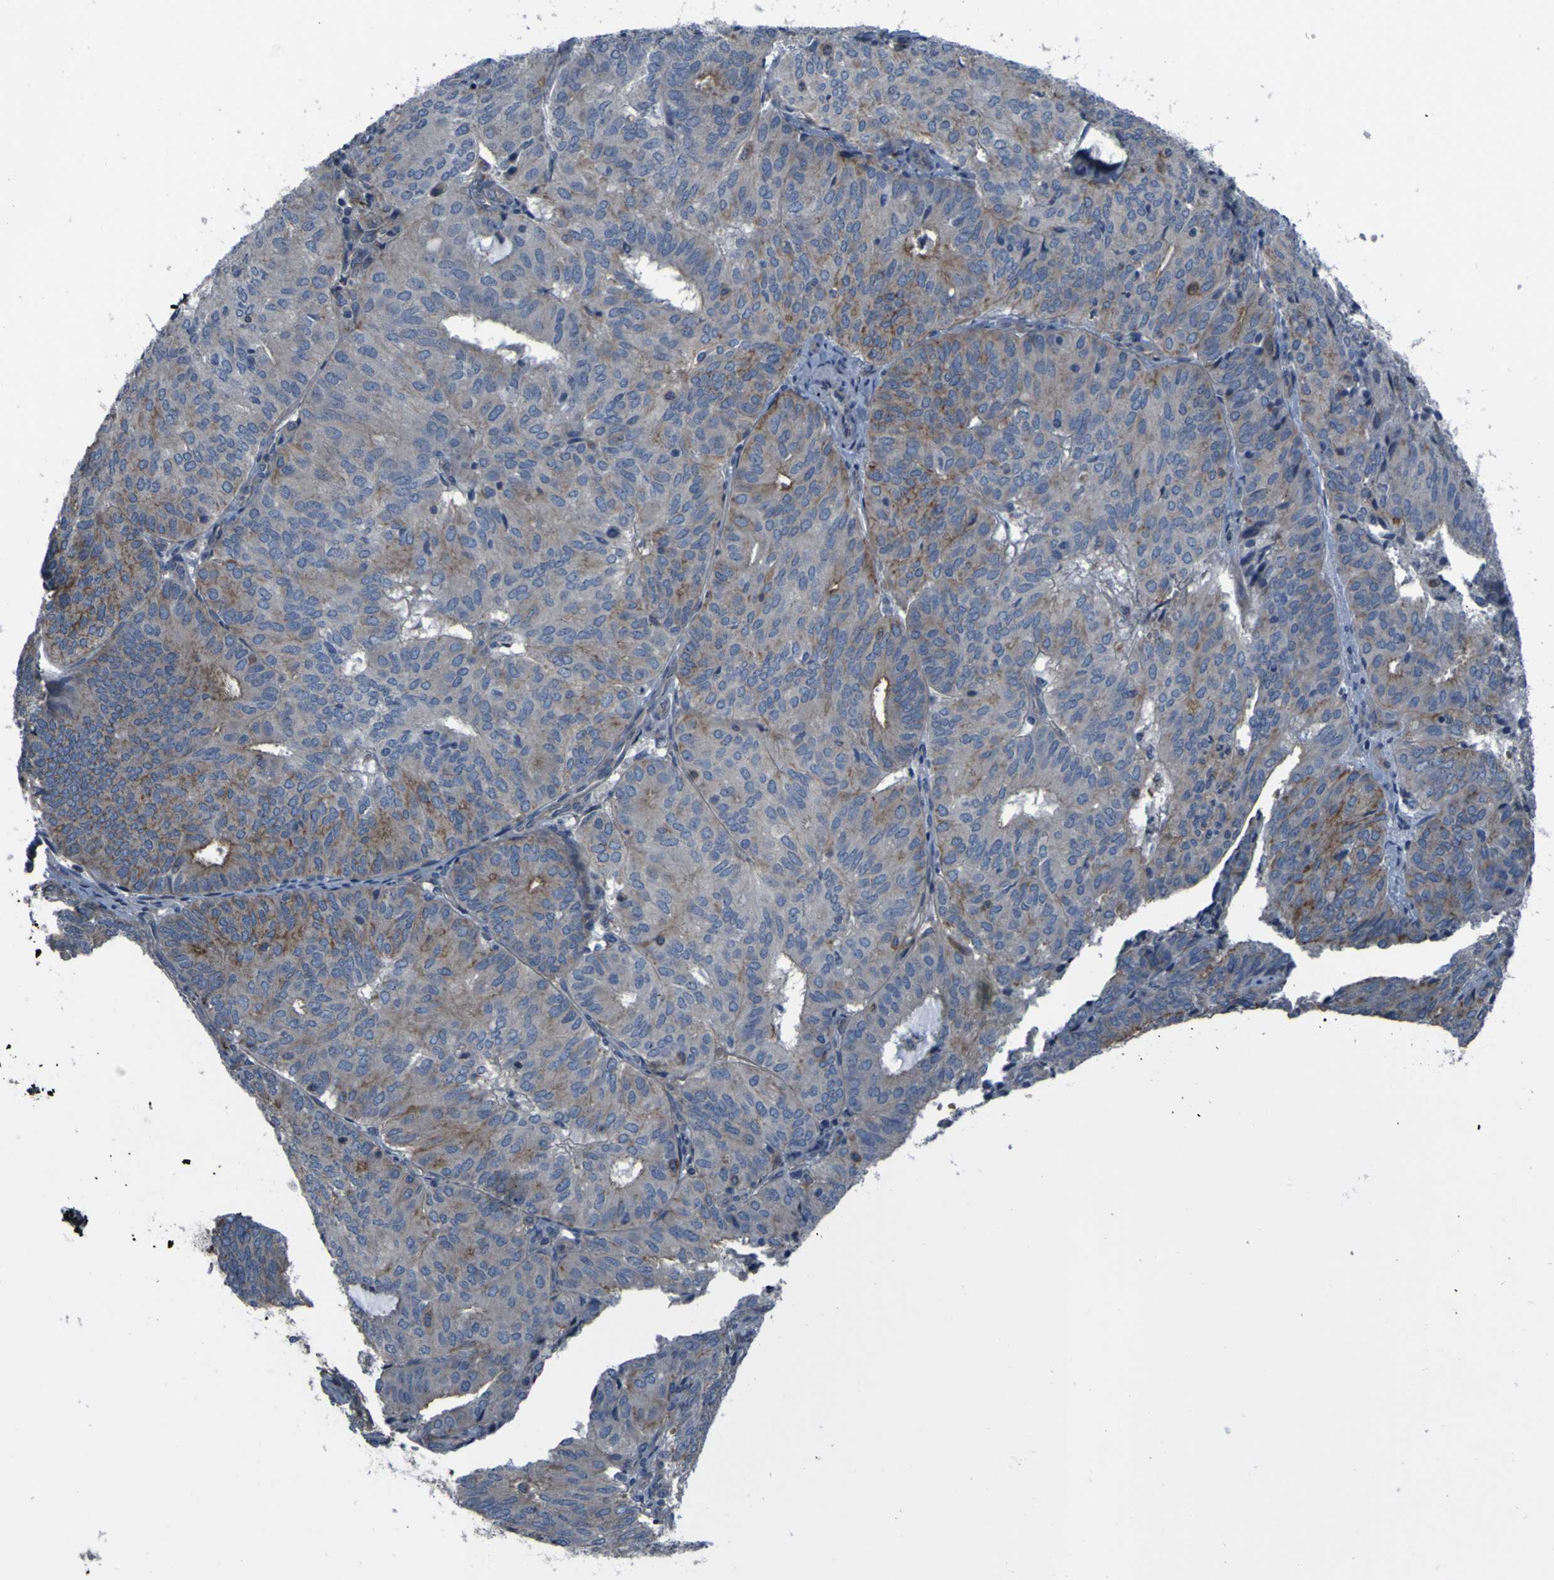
{"staining": {"intensity": "moderate", "quantity": "<25%", "location": "cytoplasmic/membranous"}, "tissue": "endometrial cancer", "cell_type": "Tumor cells", "image_type": "cancer", "snomed": [{"axis": "morphology", "description": "Adenocarcinoma, NOS"}, {"axis": "topography", "description": "Uterus"}], "caption": "A micrograph showing moderate cytoplasmic/membranous staining in approximately <25% of tumor cells in adenocarcinoma (endometrial), as visualized by brown immunohistochemical staining.", "gene": "GRAMD1A", "patient": {"sex": "female", "age": 60}}